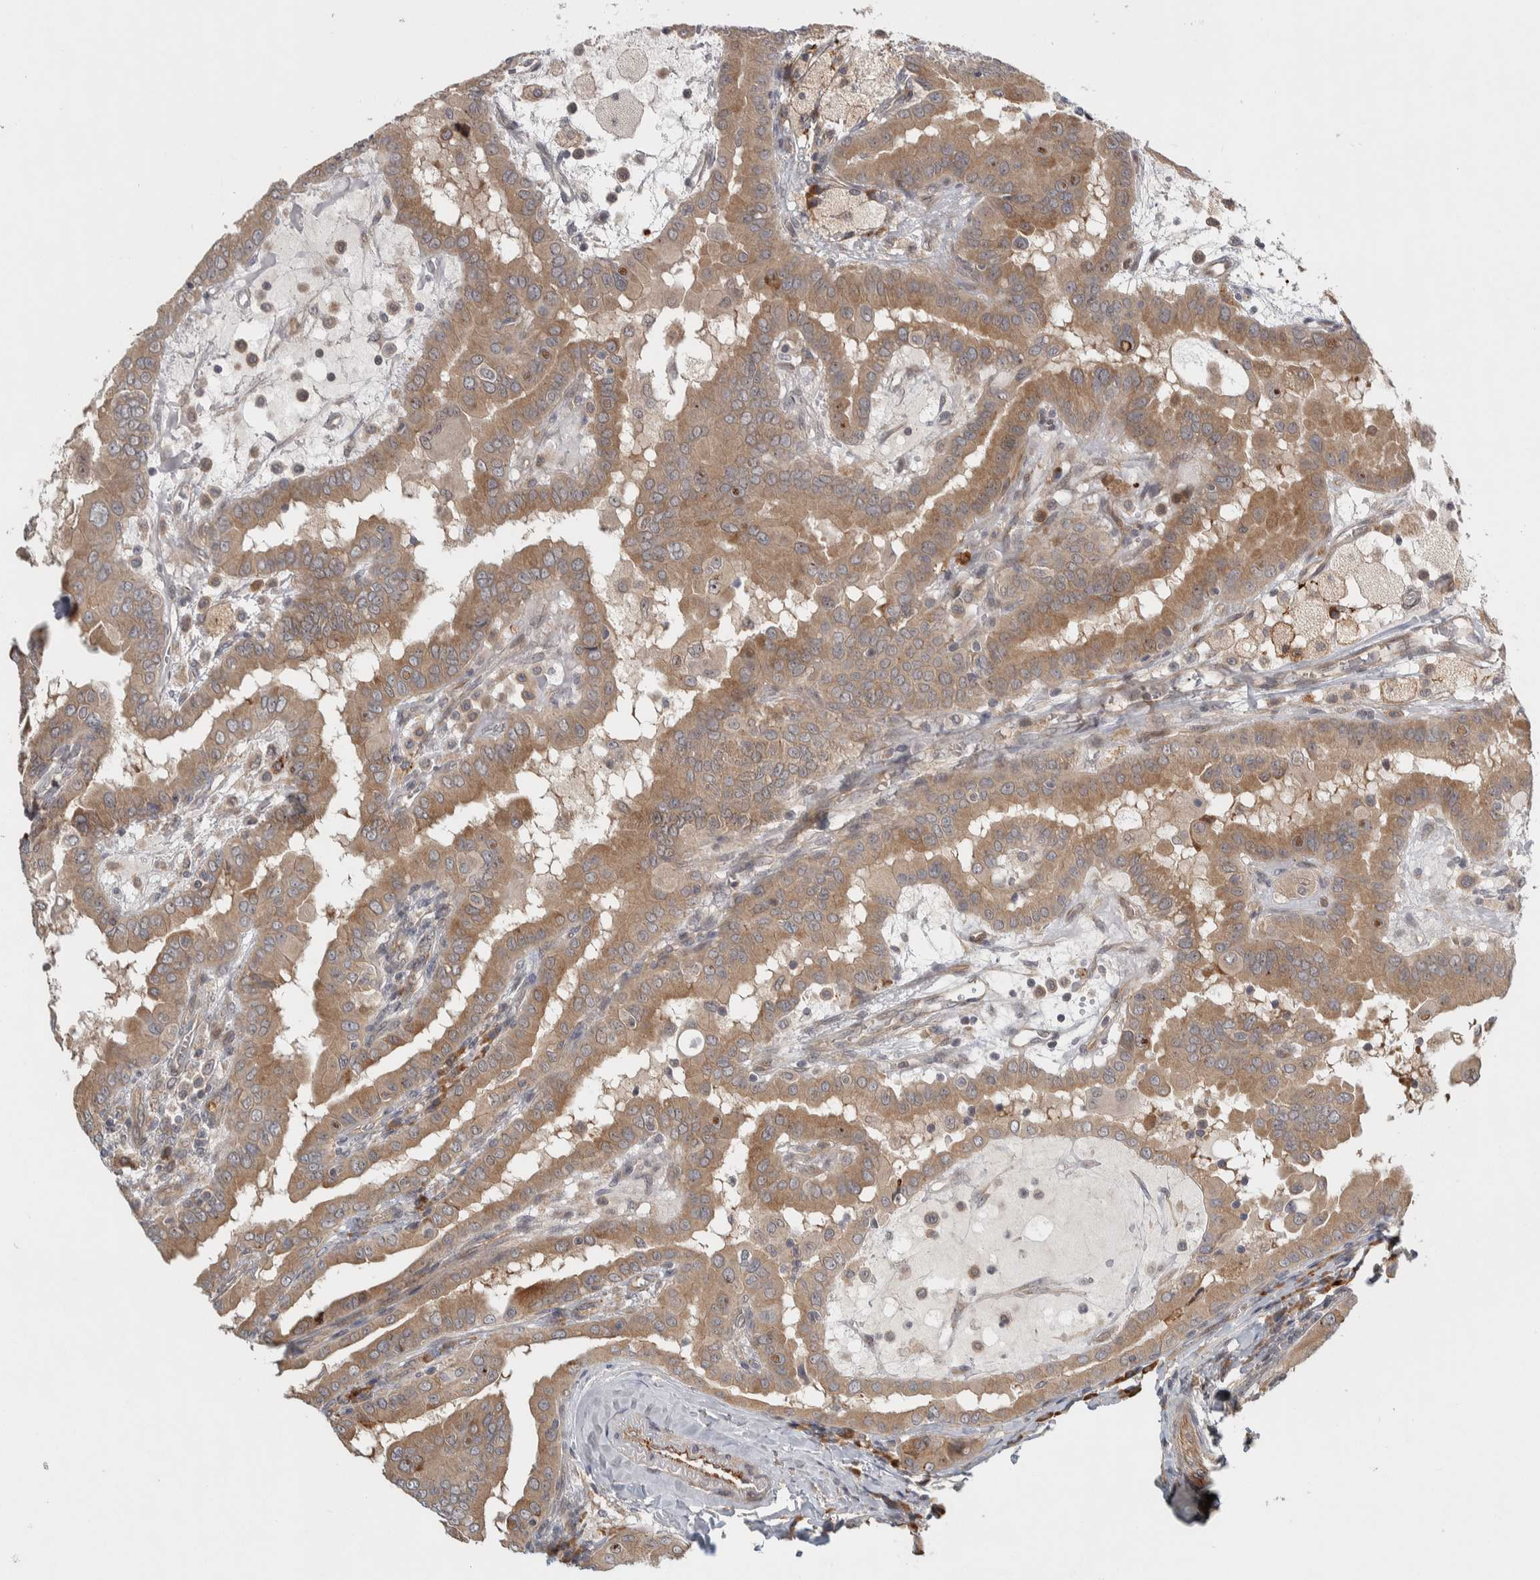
{"staining": {"intensity": "moderate", "quantity": ">75%", "location": "cytoplasmic/membranous"}, "tissue": "thyroid cancer", "cell_type": "Tumor cells", "image_type": "cancer", "snomed": [{"axis": "morphology", "description": "Papillary adenocarcinoma, NOS"}, {"axis": "topography", "description": "Thyroid gland"}], "caption": "There is medium levels of moderate cytoplasmic/membranous expression in tumor cells of papillary adenocarcinoma (thyroid), as demonstrated by immunohistochemical staining (brown color).", "gene": "TBC1D31", "patient": {"sex": "male", "age": 33}}